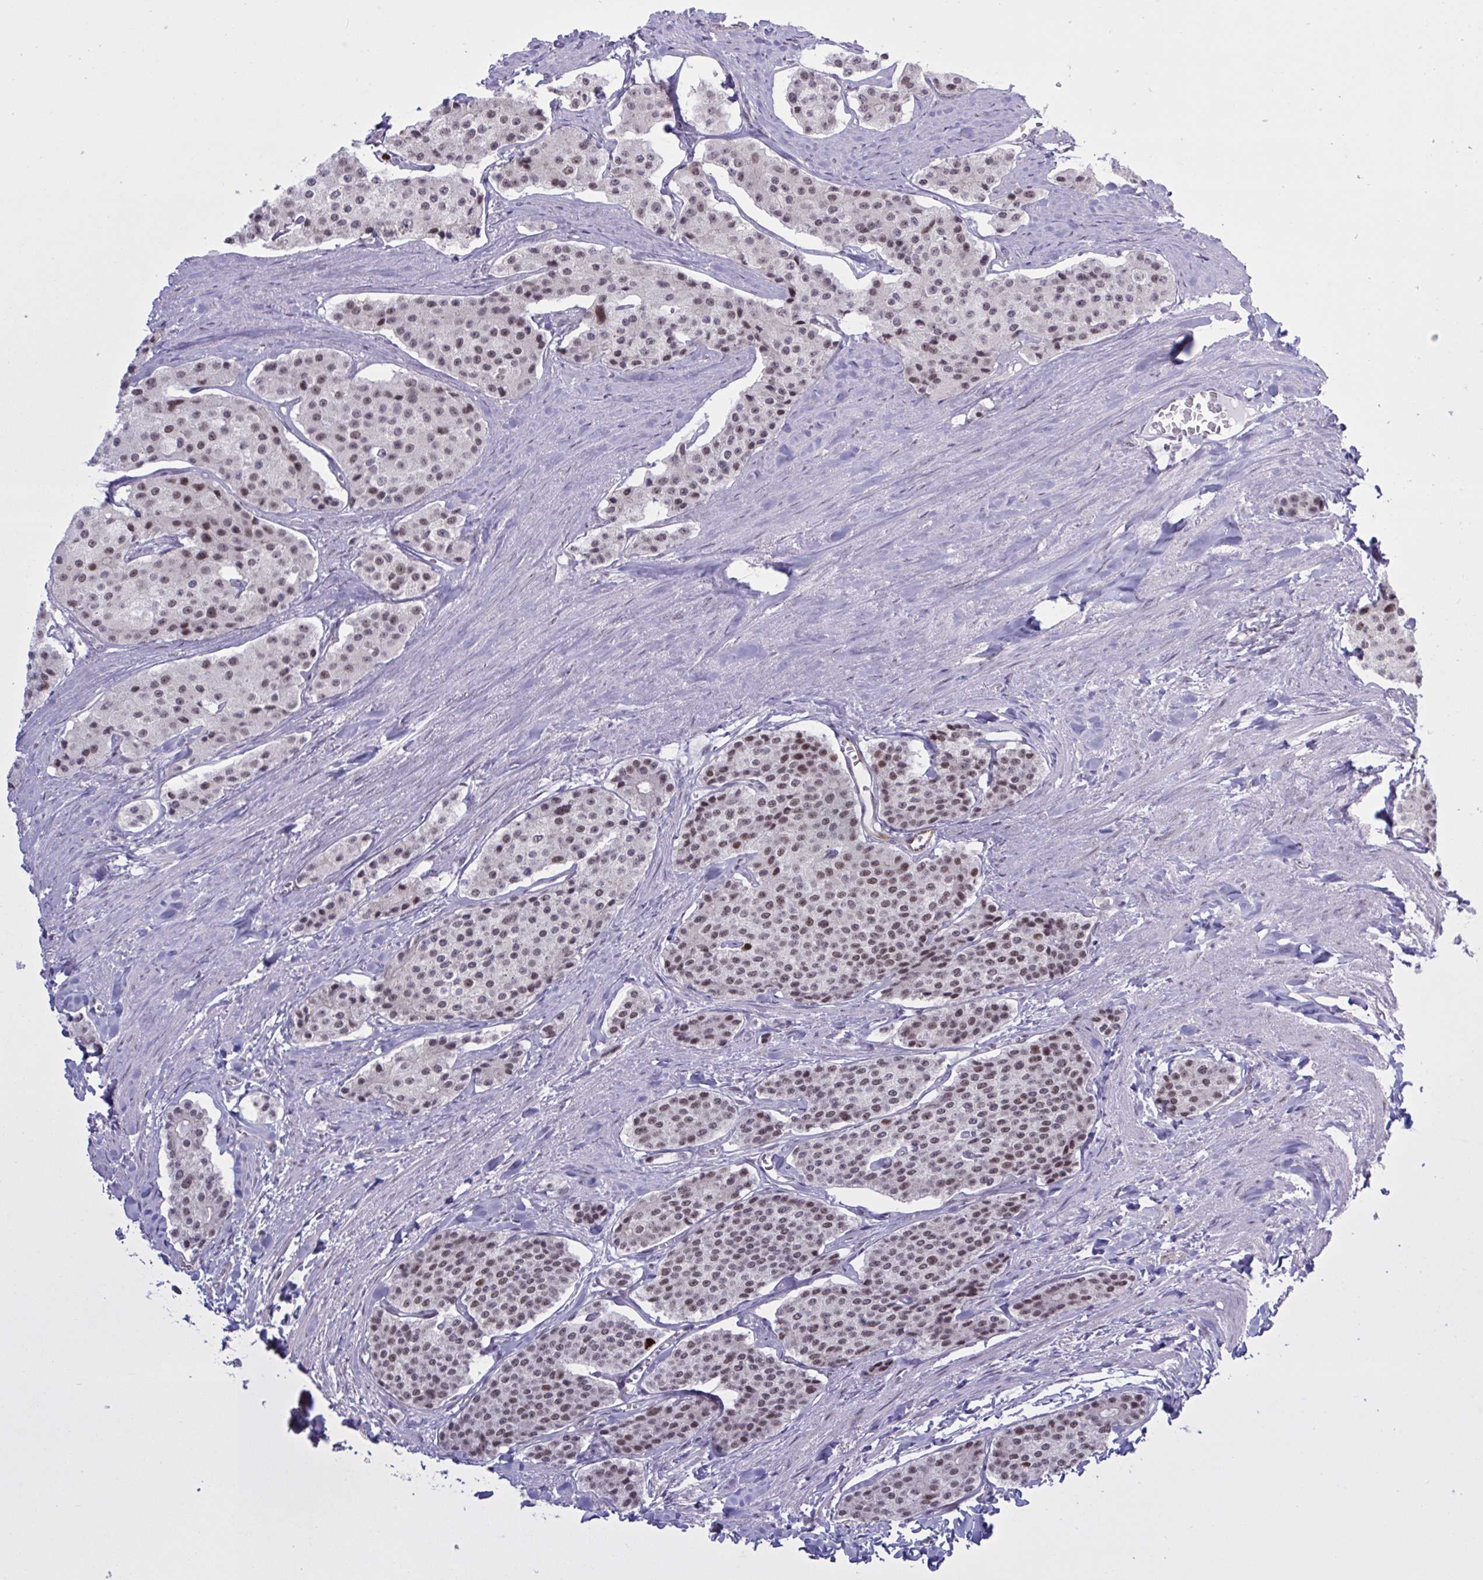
{"staining": {"intensity": "negative", "quantity": "none", "location": "none"}, "tissue": "carcinoid", "cell_type": "Tumor cells", "image_type": "cancer", "snomed": [{"axis": "morphology", "description": "Carcinoid, malignant, NOS"}, {"axis": "topography", "description": "Small intestine"}], "caption": "An immunohistochemistry histopathology image of carcinoid is shown. There is no staining in tumor cells of carcinoid.", "gene": "PRMT6", "patient": {"sex": "female", "age": 65}}